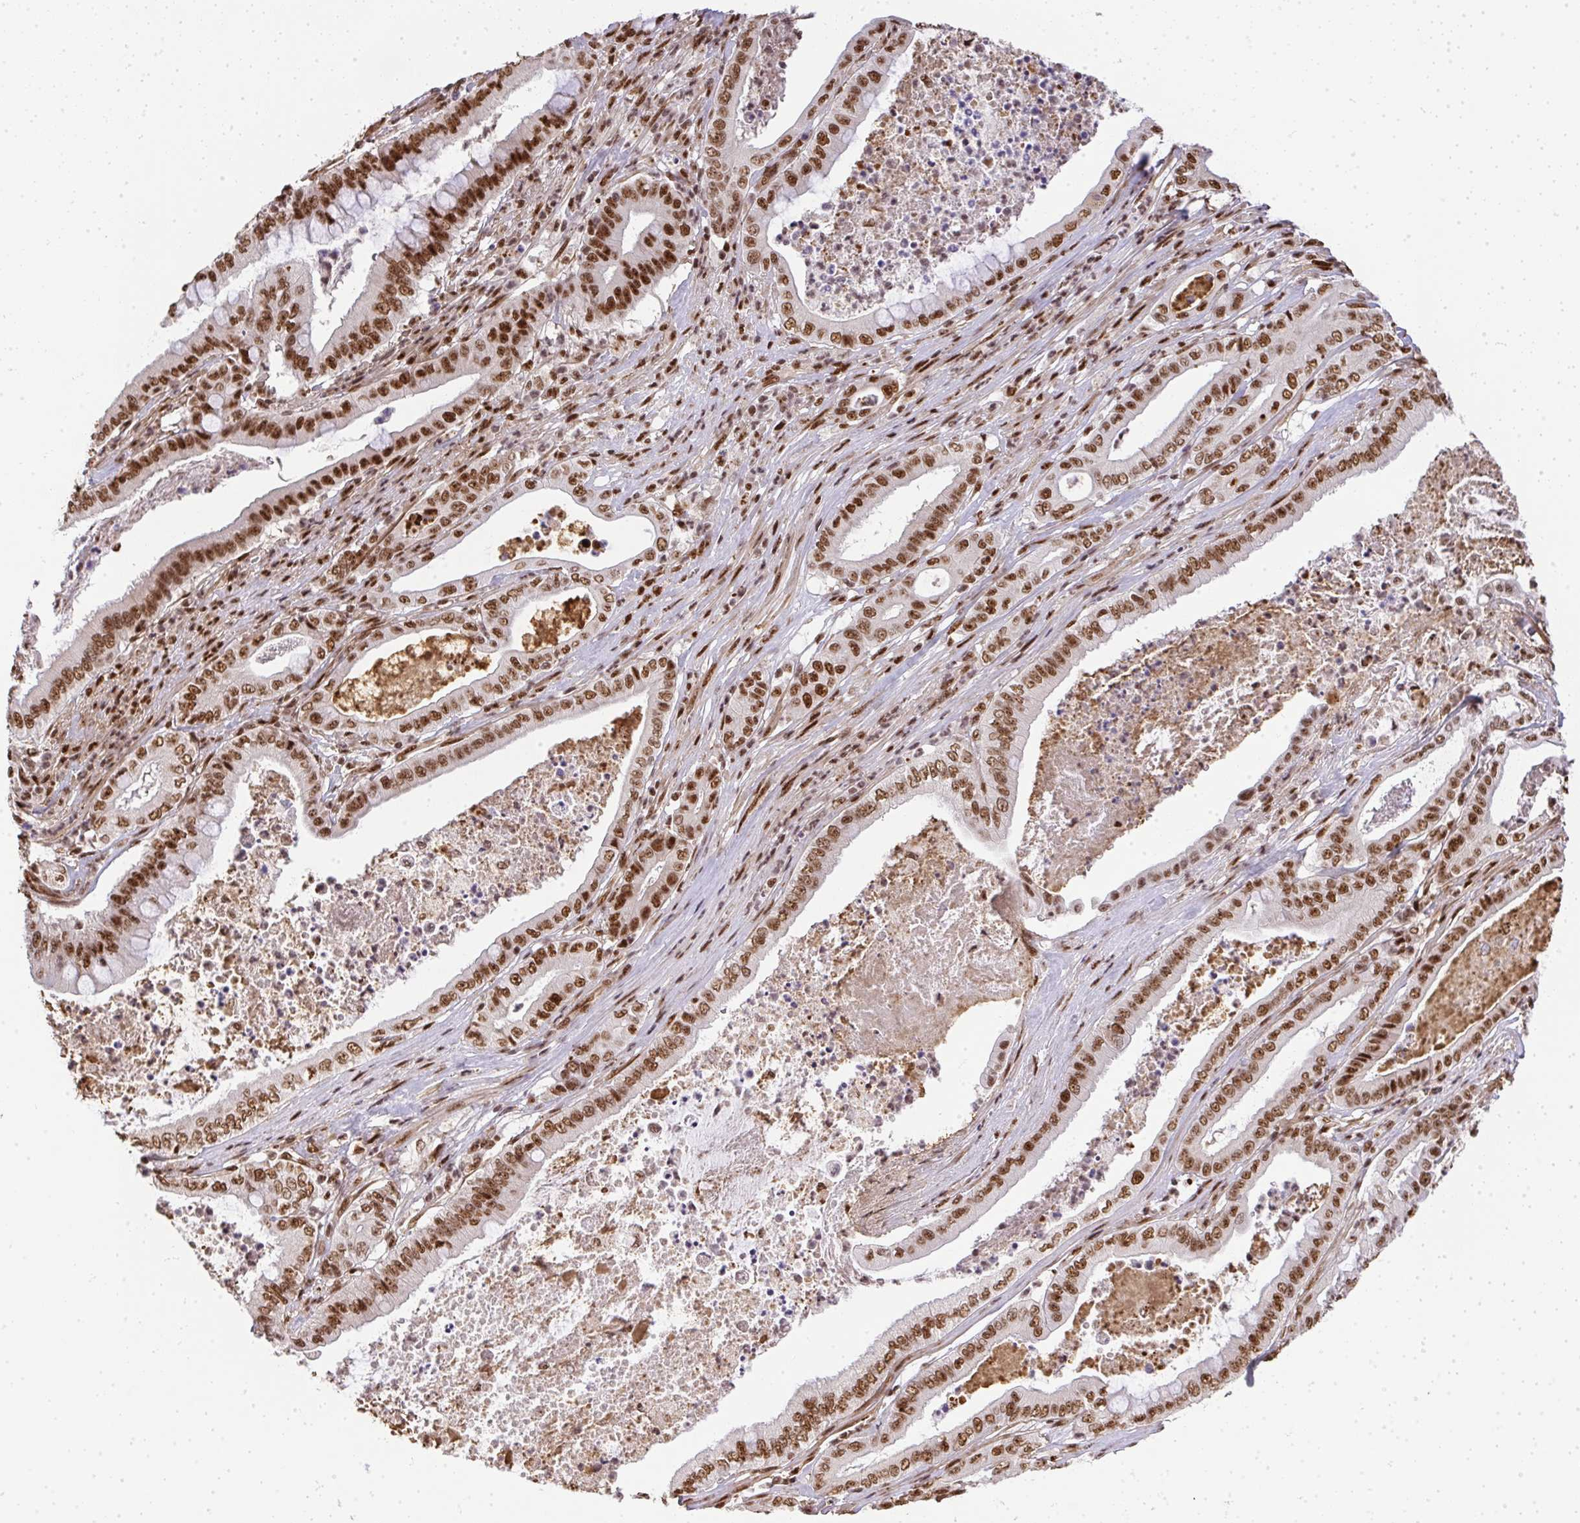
{"staining": {"intensity": "moderate", "quantity": ">75%", "location": "nuclear"}, "tissue": "pancreatic cancer", "cell_type": "Tumor cells", "image_type": "cancer", "snomed": [{"axis": "morphology", "description": "Adenocarcinoma, NOS"}, {"axis": "topography", "description": "Pancreas"}], "caption": "Protein analysis of pancreatic cancer tissue displays moderate nuclear staining in about >75% of tumor cells. Immunohistochemistry stains the protein of interest in brown and the nuclei are stained blue.", "gene": "U2AF1", "patient": {"sex": "male", "age": 71}}